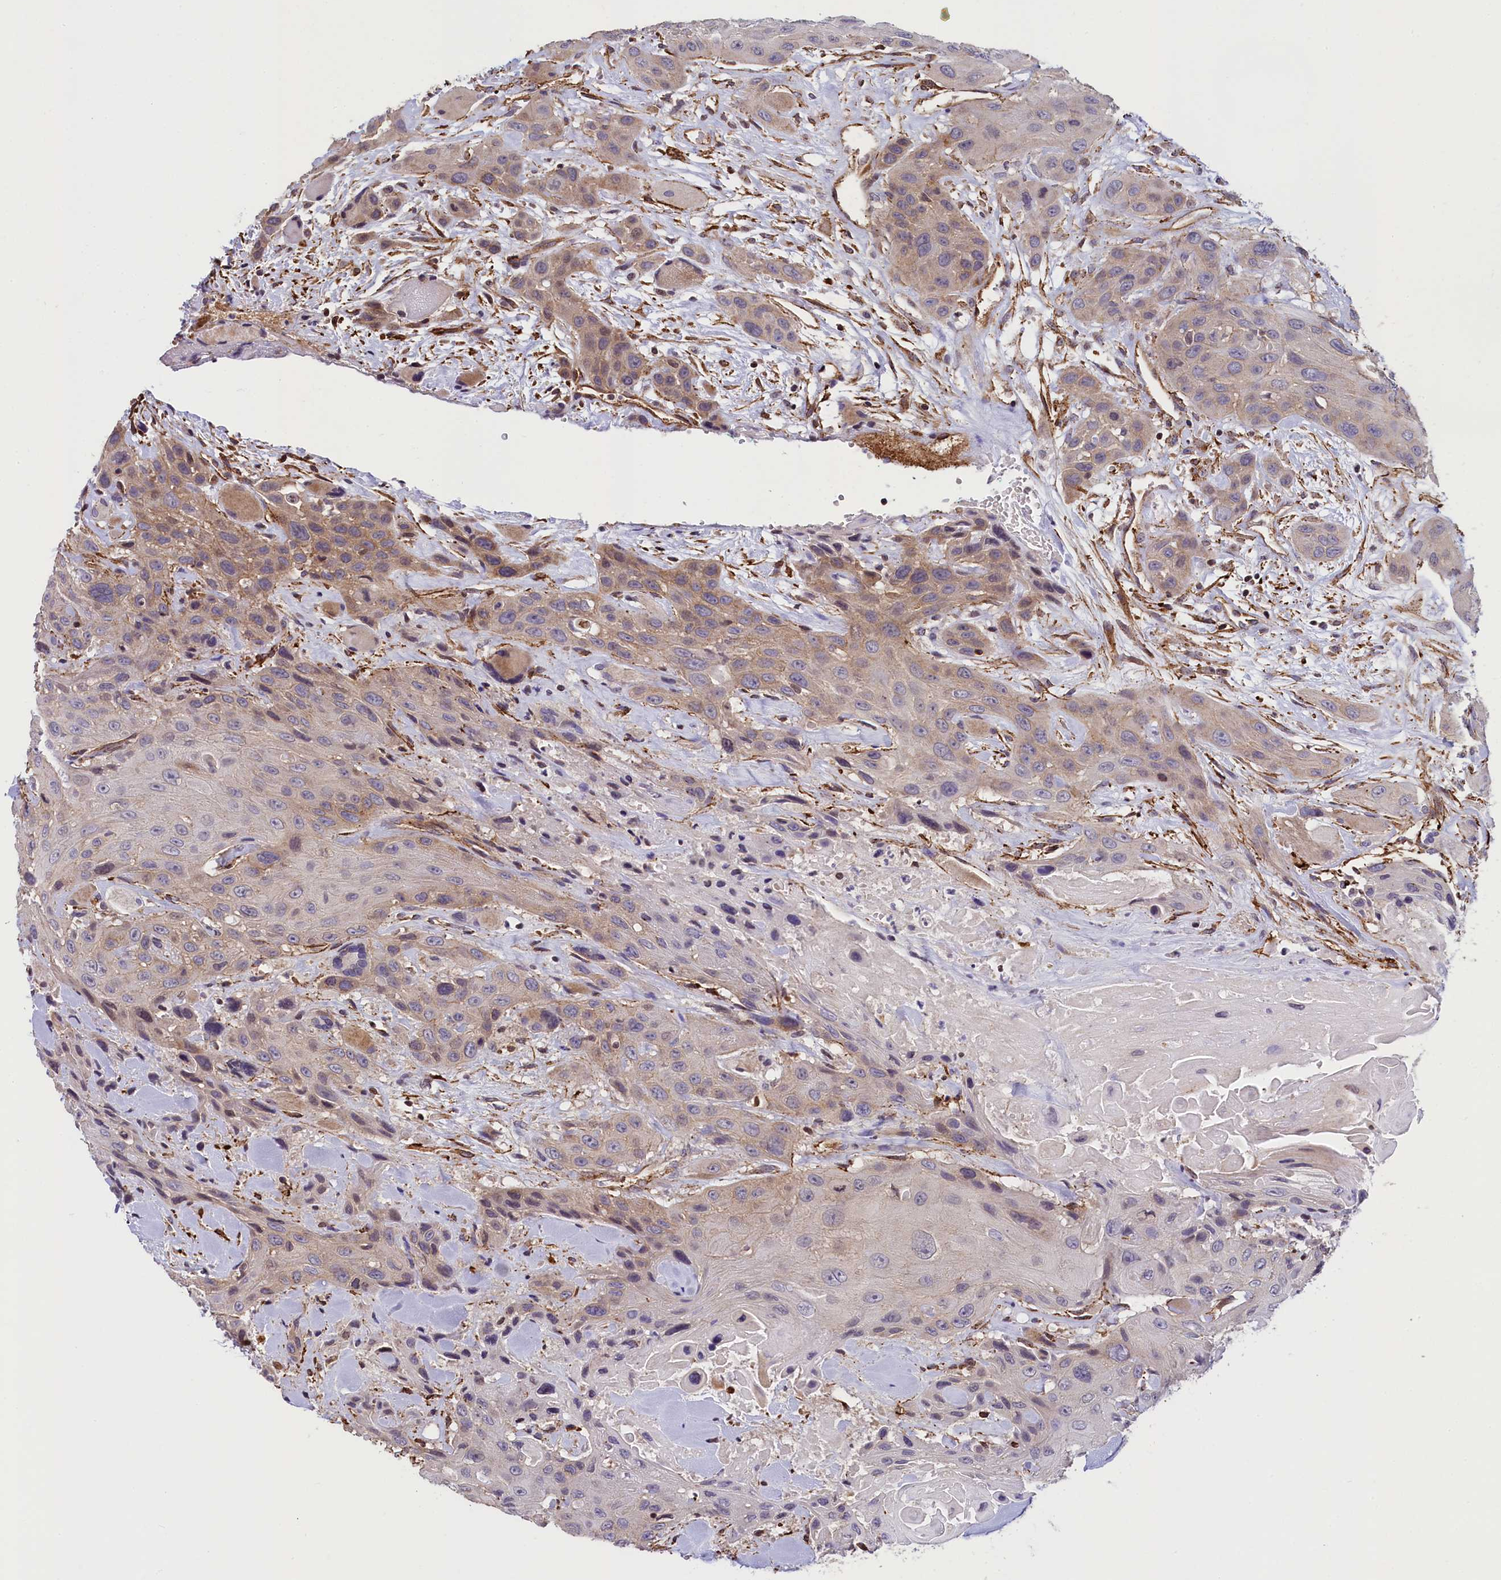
{"staining": {"intensity": "weak", "quantity": "25%-75%", "location": "cytoplasmic/membranous"}, "tissue": "head and neck cancer", "cell_type": "Tumor cells", "image_type": "cancer", "snomed": [{"axis": "morphology", "description": "Squamous cell carcinoma, NOS"}, {"axis": "topography", "description": "Head-Neck"}], "caption": "A low amount of weak cytoplasmic/membranous expression is seen in approximately 25%-75% of tumor cells in head and neck cancer tissue. The protein is stained brown, and the nuclei are stained in blue (DAB IHC with brightfield microscopy, high magnification).", "gene": "ZNF2", "patient": {"sex": "male", "age": 81}}